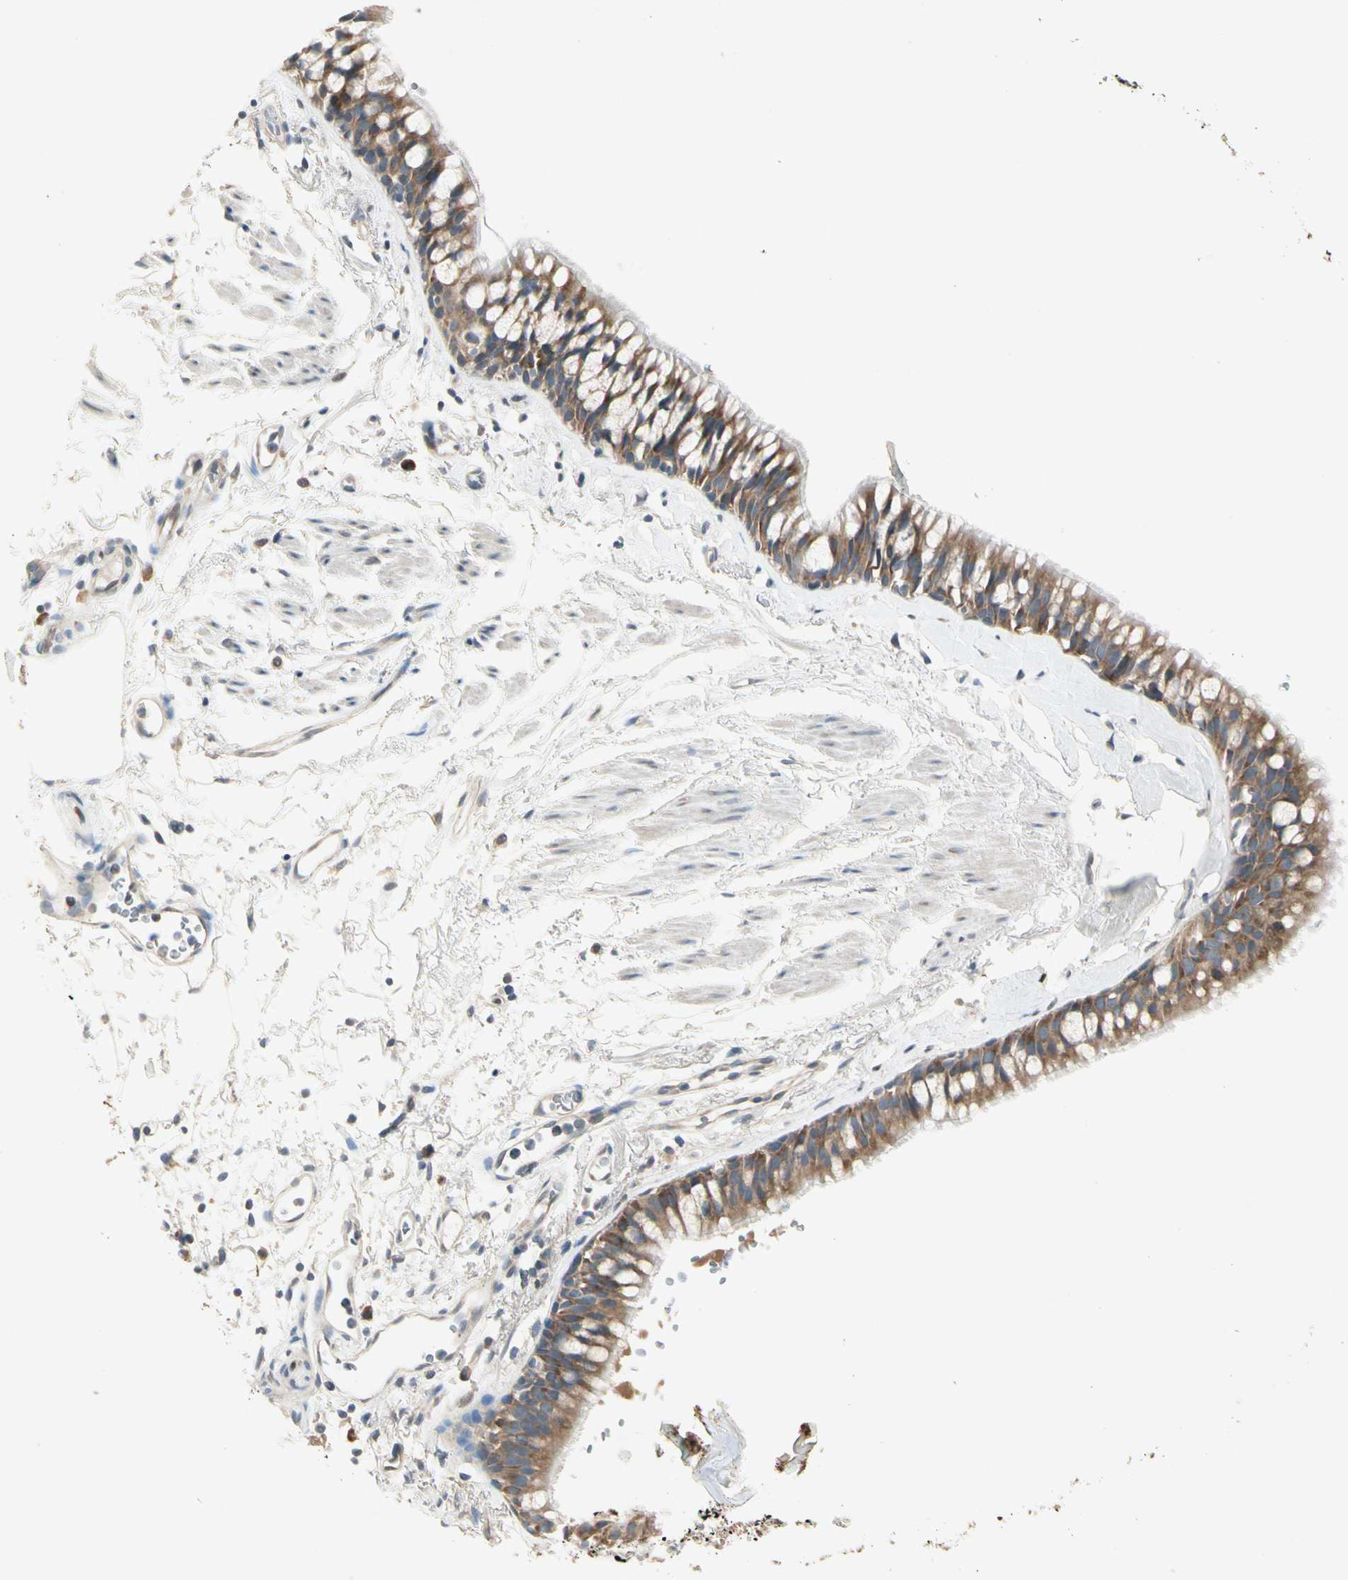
{"staining": {"intensity": "moderate", "quantity": ">75%", "location": "cytoplasmic/membranous"}, "tissue": "bronchus", "cell_type": "Respiratory epithelial cells", "image_type": "normal", "snomed": [{"axis": "morphology", "description": "Normal tissue, NOS"}, {"axis": "topography", "description": "Bronchus"}], "caption": "Unremarkable bronchus was stained to show a protein in brown. There is medium levels of moderate cytoplasmic/membranous staining in about >75% of respiratory epithelial cells. The staining was performed using DAB, with brown indicating positive protein expression. Nuclei are stained blue with hematoxylin.", "gene": "IL1R1", "patient": {"sex": "female", "age": 73}}